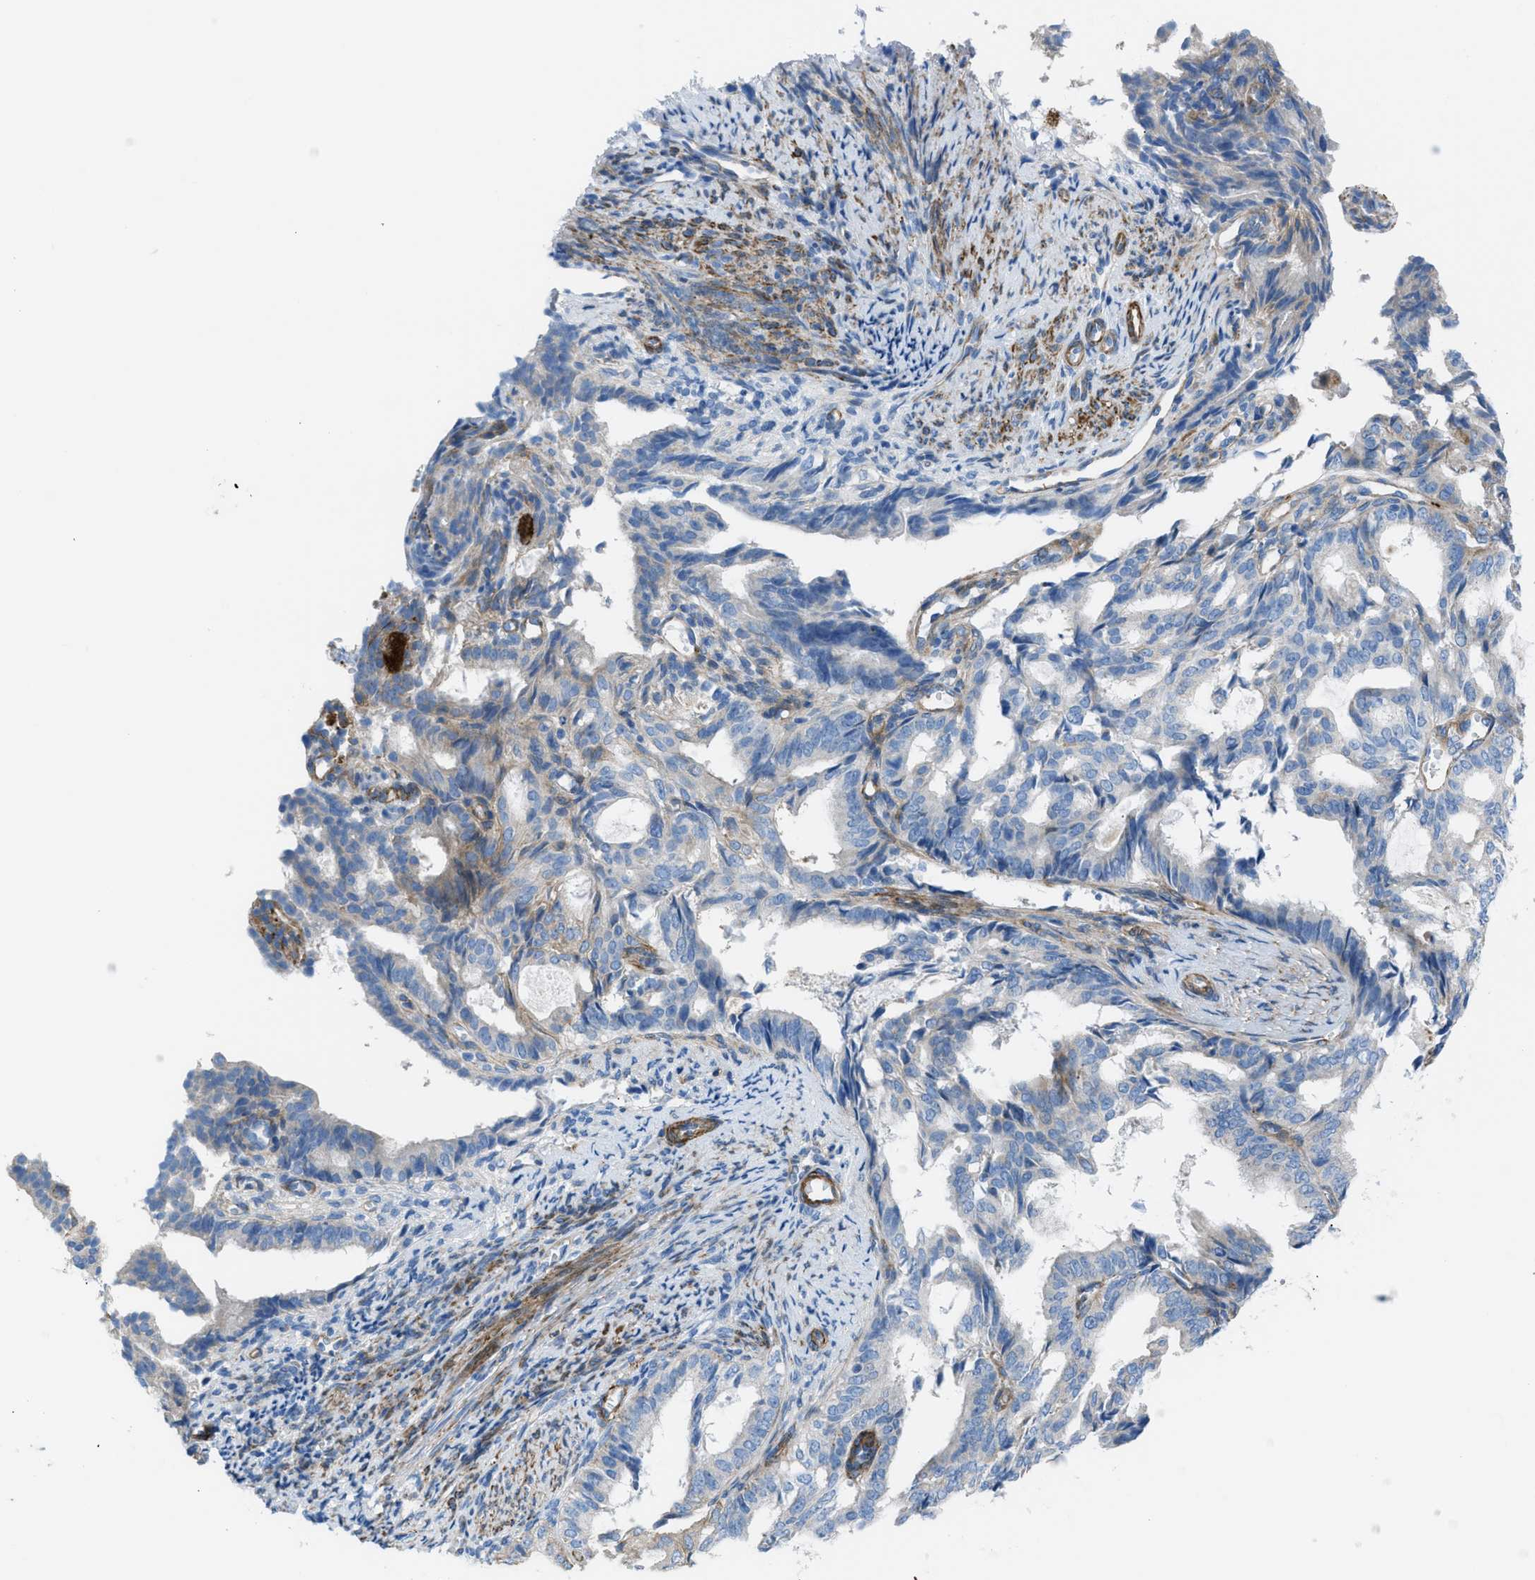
{"staining": {"intensity": "negative", "quantity": "none", "location": "none"}, "tissue": "endometrial cancer", "cell_type": "Tumor cells", "image_type": "cancer", "snomed": [{"axis": "morphology", "description": "Adenocarcinoma, NOS"}, {"axis": "topography", "description": "Endometrium"}], "caption": "High power microscopy histopathology image of an immunohistochemistry (IHC) histopathology image of adenocarcinoma (endometrial), revealing no significant staining in tumor cells.", "gene": "KCNH7", "patient": {"sex": "female", "age": 58}}